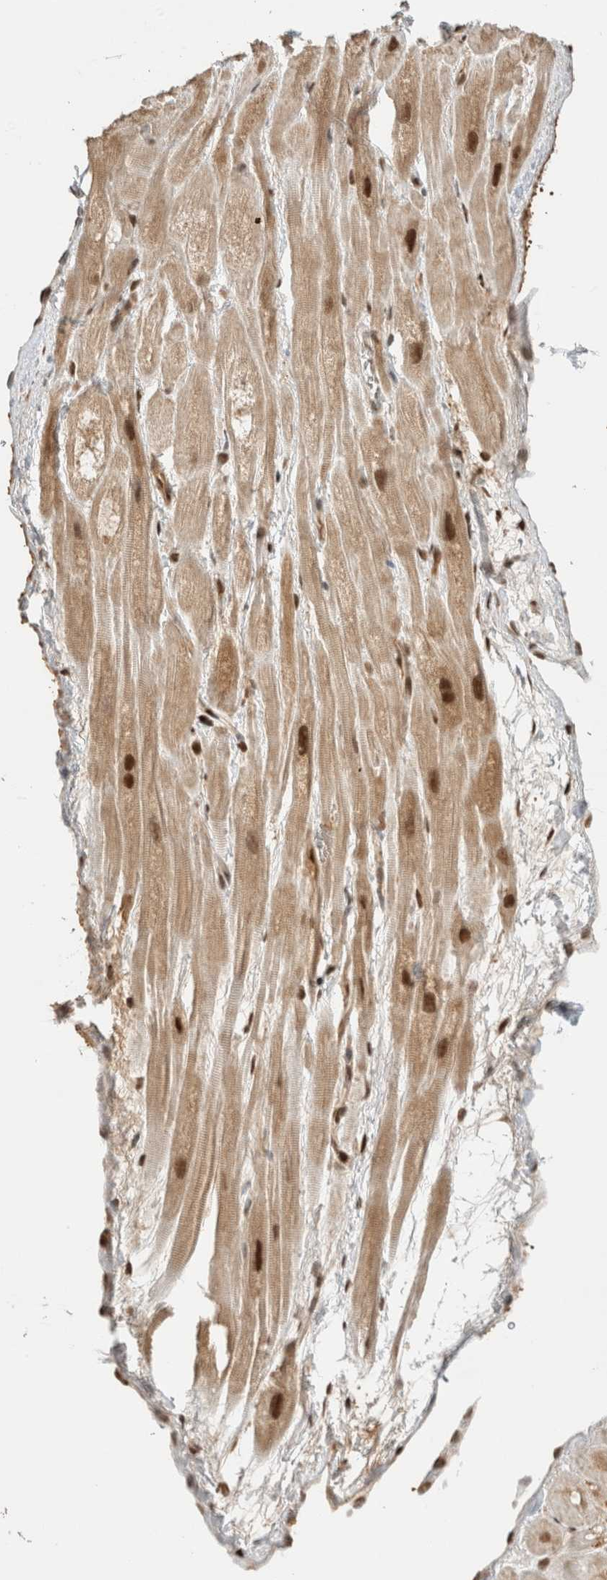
{"staining": {"intensity": "moderate", "quantity": "<25%", "location": "cytoplasmic/membranous,nuclear"}, "tissue": "heart muscle", "cell_type": "Cardiomyocytes", "image_type": "normal", "snomed": [{"axis": "morphology", "description": "Normal tissue, NOS"}, {"axis": "topography", "description": "Heart"}], "caption": "Benign heart muscle was stained to show a protein in brown. There is low levels of moderate cytoplasmic/membranous,nuclear expression in approximately <25% of cardiomyocytes. The staining is performed using DAB (3,3'-diaminobenzidine) brown chromogen to label protein expression. The nuclei are counter-stained blue using hematoxylin.", "gene": "SNRNP40", "patient": {"sex": "male", "age": 49}}